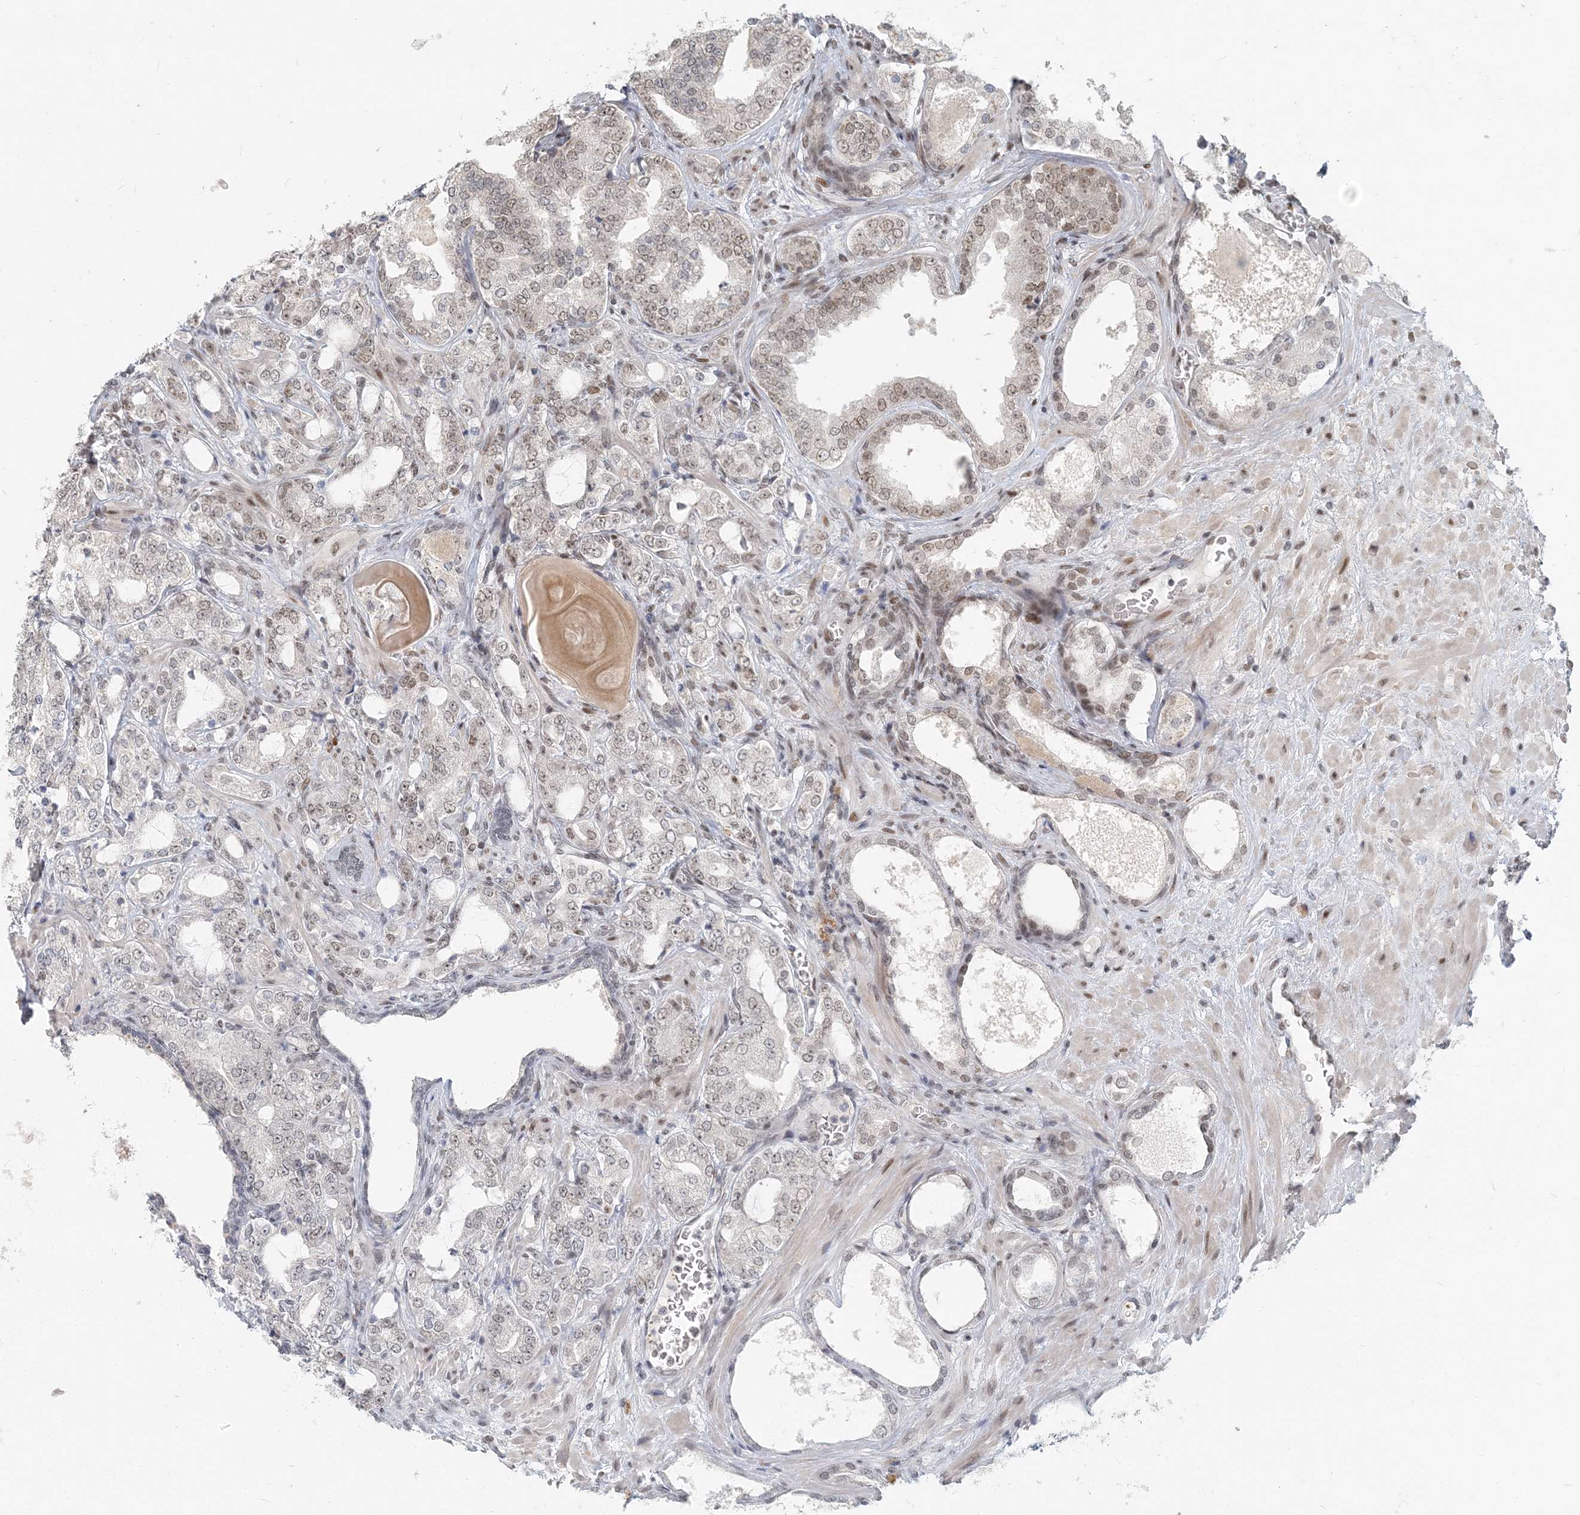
{"staining": {"intensity": "weak", "quantity": "<25%", "location": "nuclear"}, "tissue": "prostate cancer", "cell_type": "Tumor cells", "image_type": "cancer", "snomed": [{"axis": "morphology", "description": "Adenocarcinoma, High grade"}, {"axis": "topography", "description": "Prostate"}], "caption": "Protein analysis of prostate cancer (high-grade adenocarcinoma) exhibits no significant positivity in tumor cells.", "gene": "BAZ1B", "patient": {"sex": "male", "age": 64}}